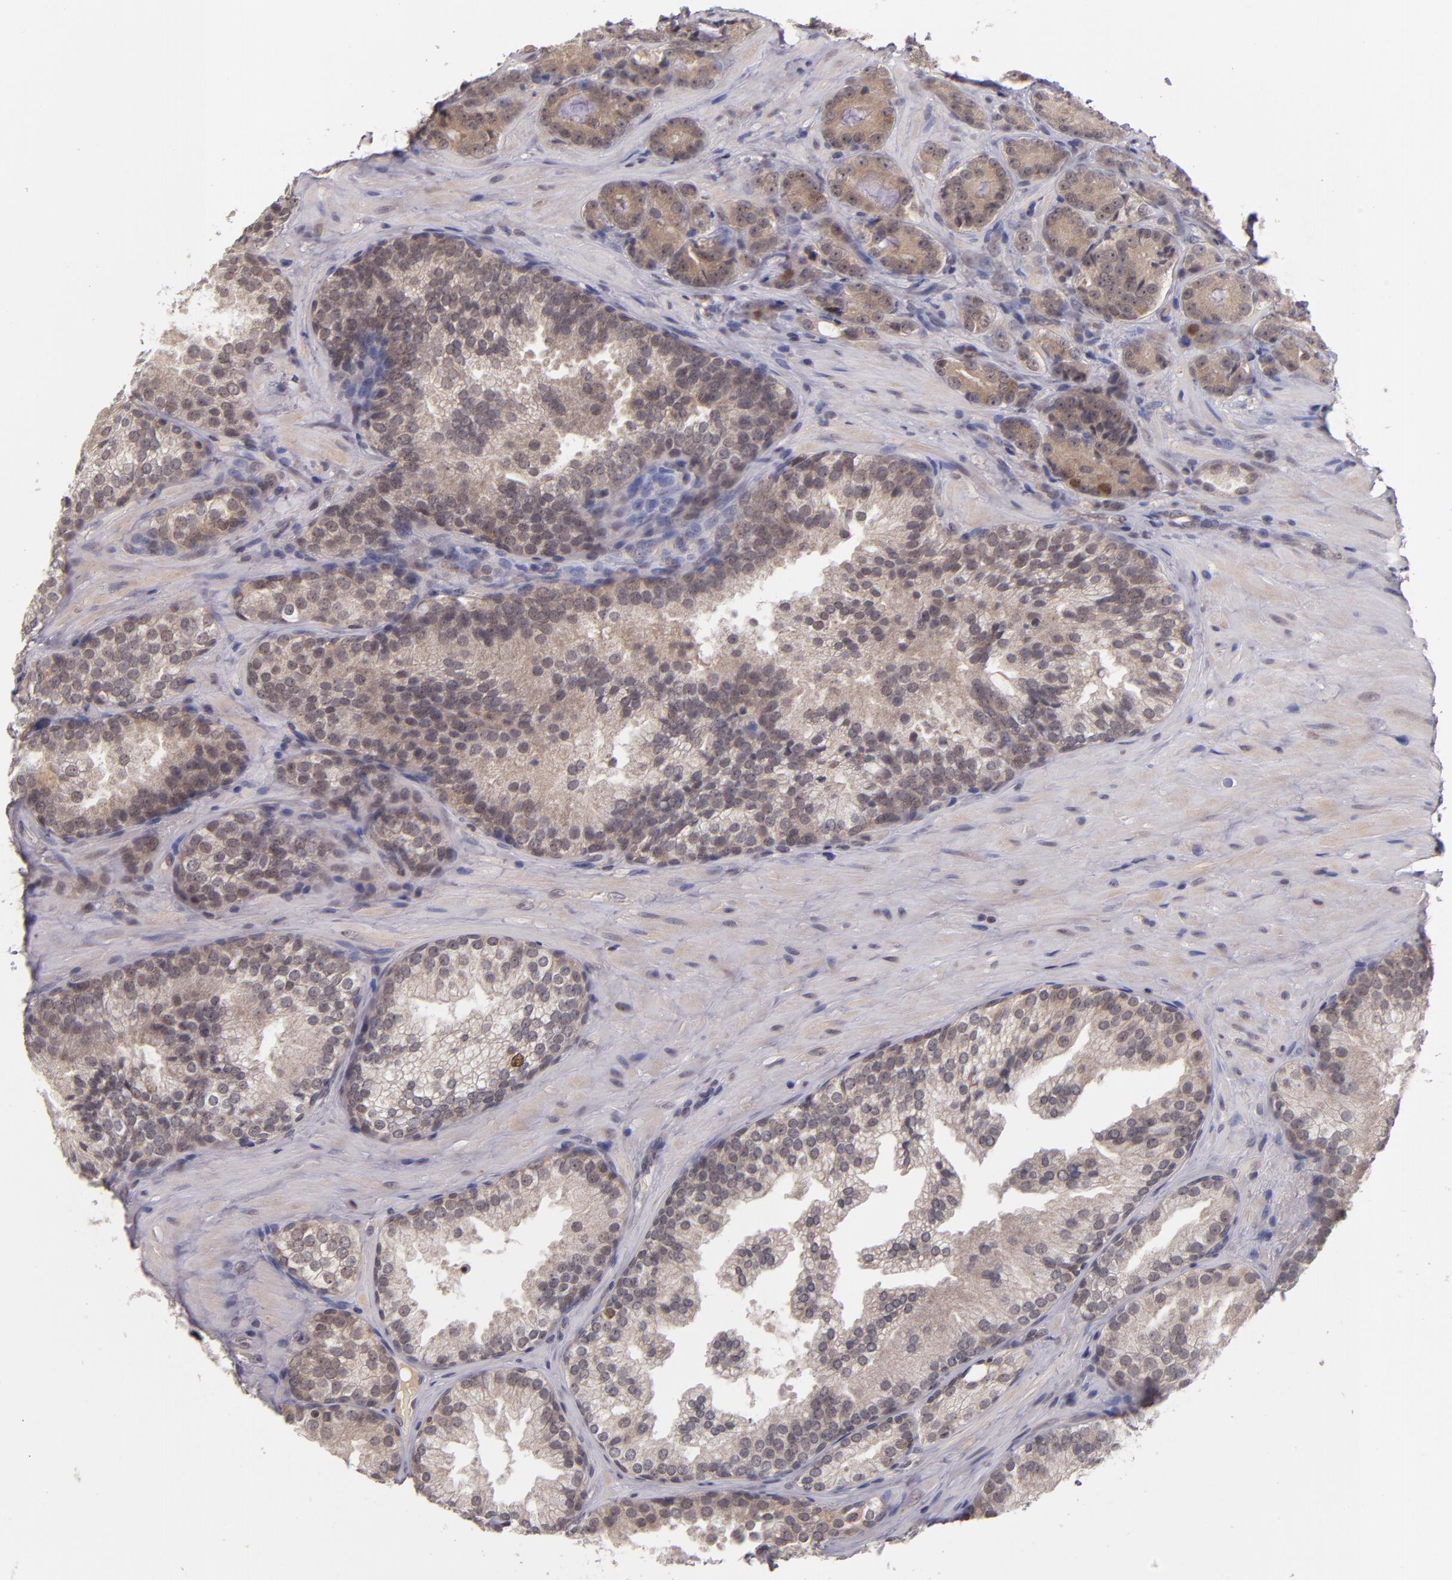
{"staining": {"intensity": "strong", "quantity": "<25%", "location": "cytoplasmic/membranous,nuclear"}, "tissue": "prostate cancer", "cell_type": "Tumor cells", "image_type": "cancer", "snomed": [{"axis": "morphology", "description": "Adenocarcinoma, High grade"}, {"axis": "topography", "description": "Prostate"}], "caption": "Immunohistochemistry micrograph of adenocarcinoma (high-grade) (prostate) stained for a protein (brown), which displays medium levels of strong cytoplasmic/membranous and nuclear staining in approximately <25% of tumor cells.", "gene": "CDC7", "patient": {"sex": "male", "age": 70}}